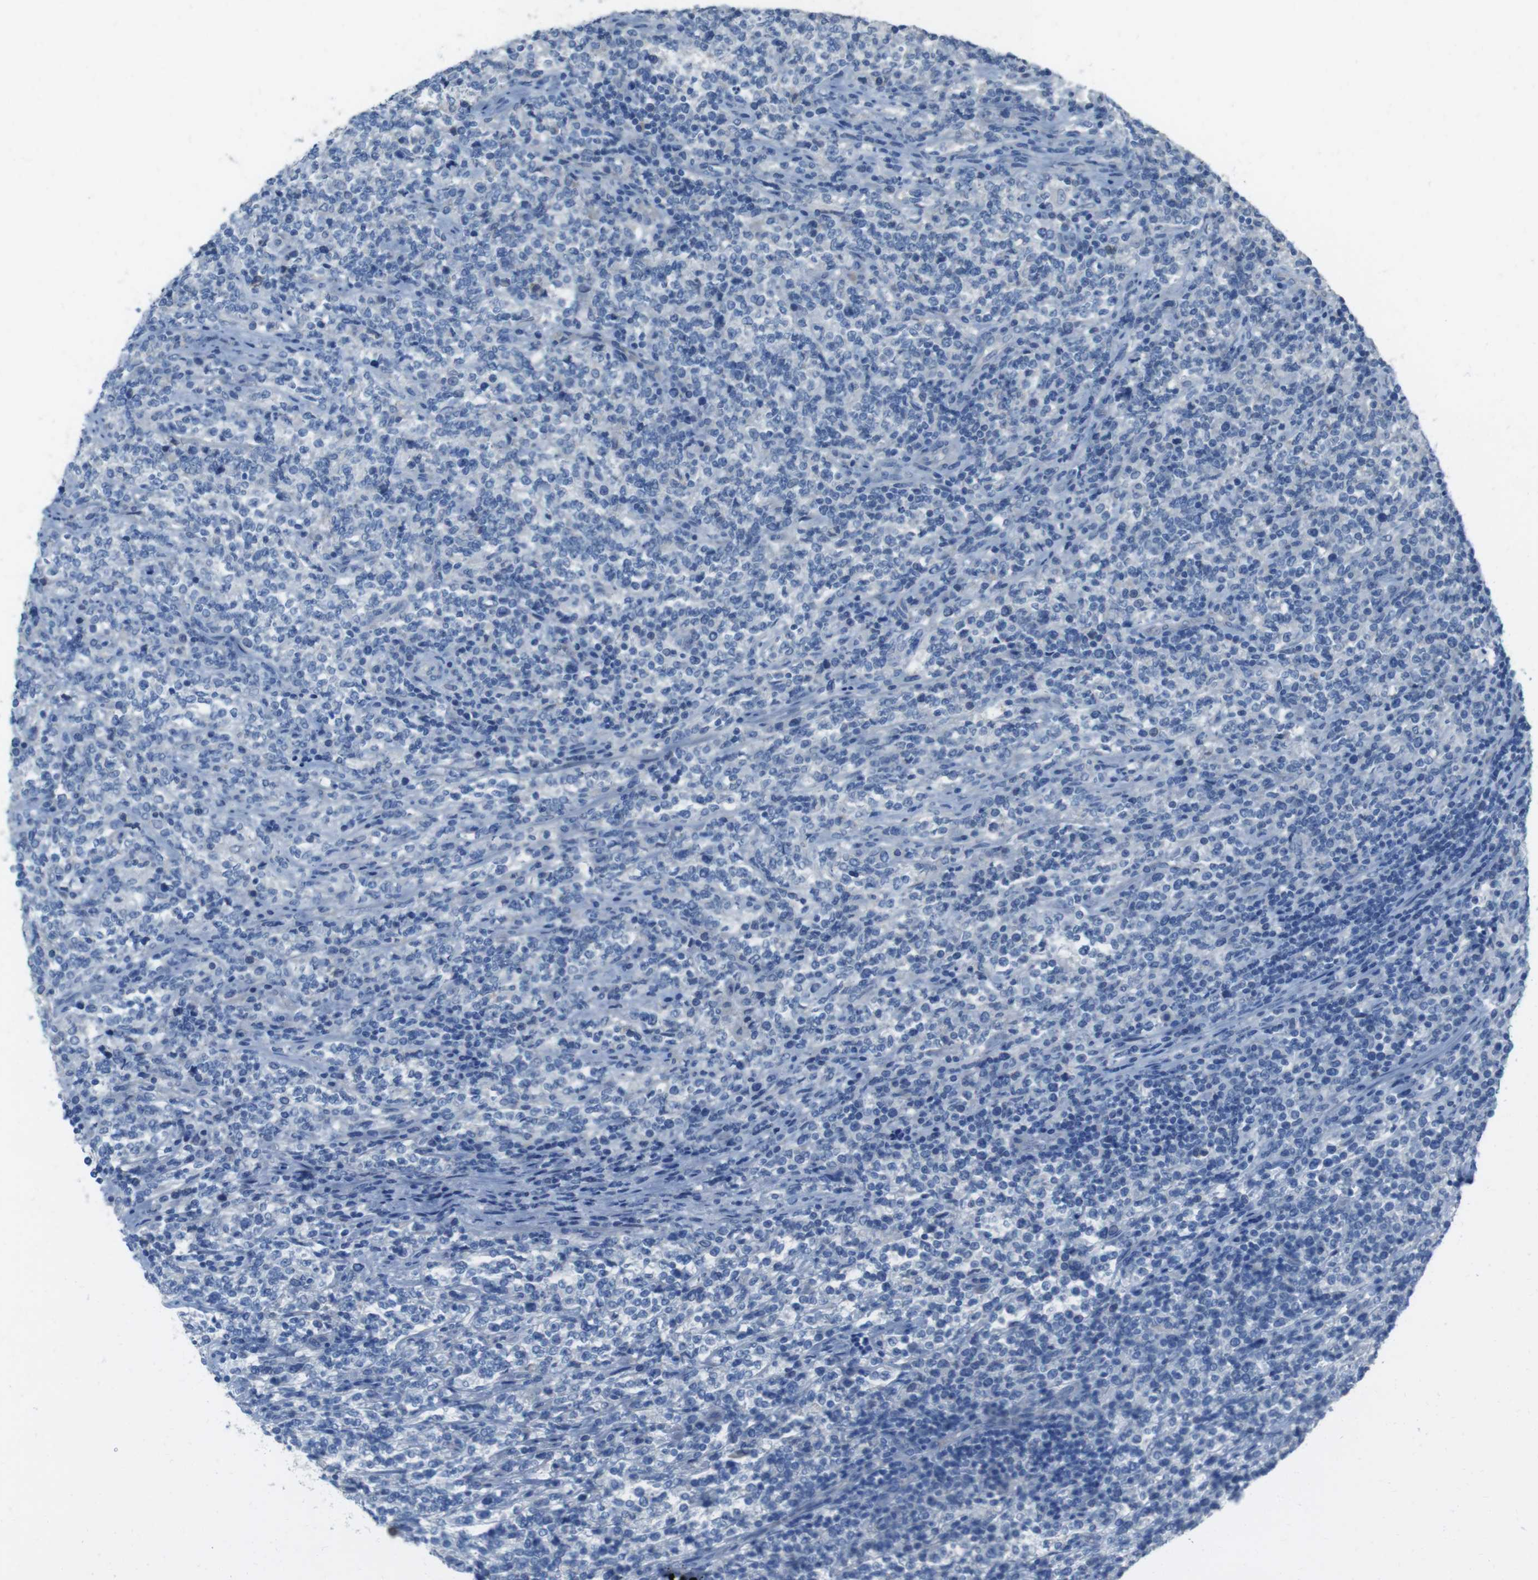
{"staining": {"intensity": "negative", "quantity": "none", "location": "none"}, "tissue": "lymphoma", "cell_type": "Tumor cells", "image_type": "cancer", "snomed": [{"axis": "morphology", "description": "Malignant lymphoma, non-Hodgkin's type, High grade"}, {"axis": "topography", "description": "Soft tissue"}], "caption": "Immunohistochemistry of lymphoma reveals no expression in tumor cells. Nuclei are stained in blue.", "gene": "CYP2C8", "patient": {"sex": "male", "age": 18}}